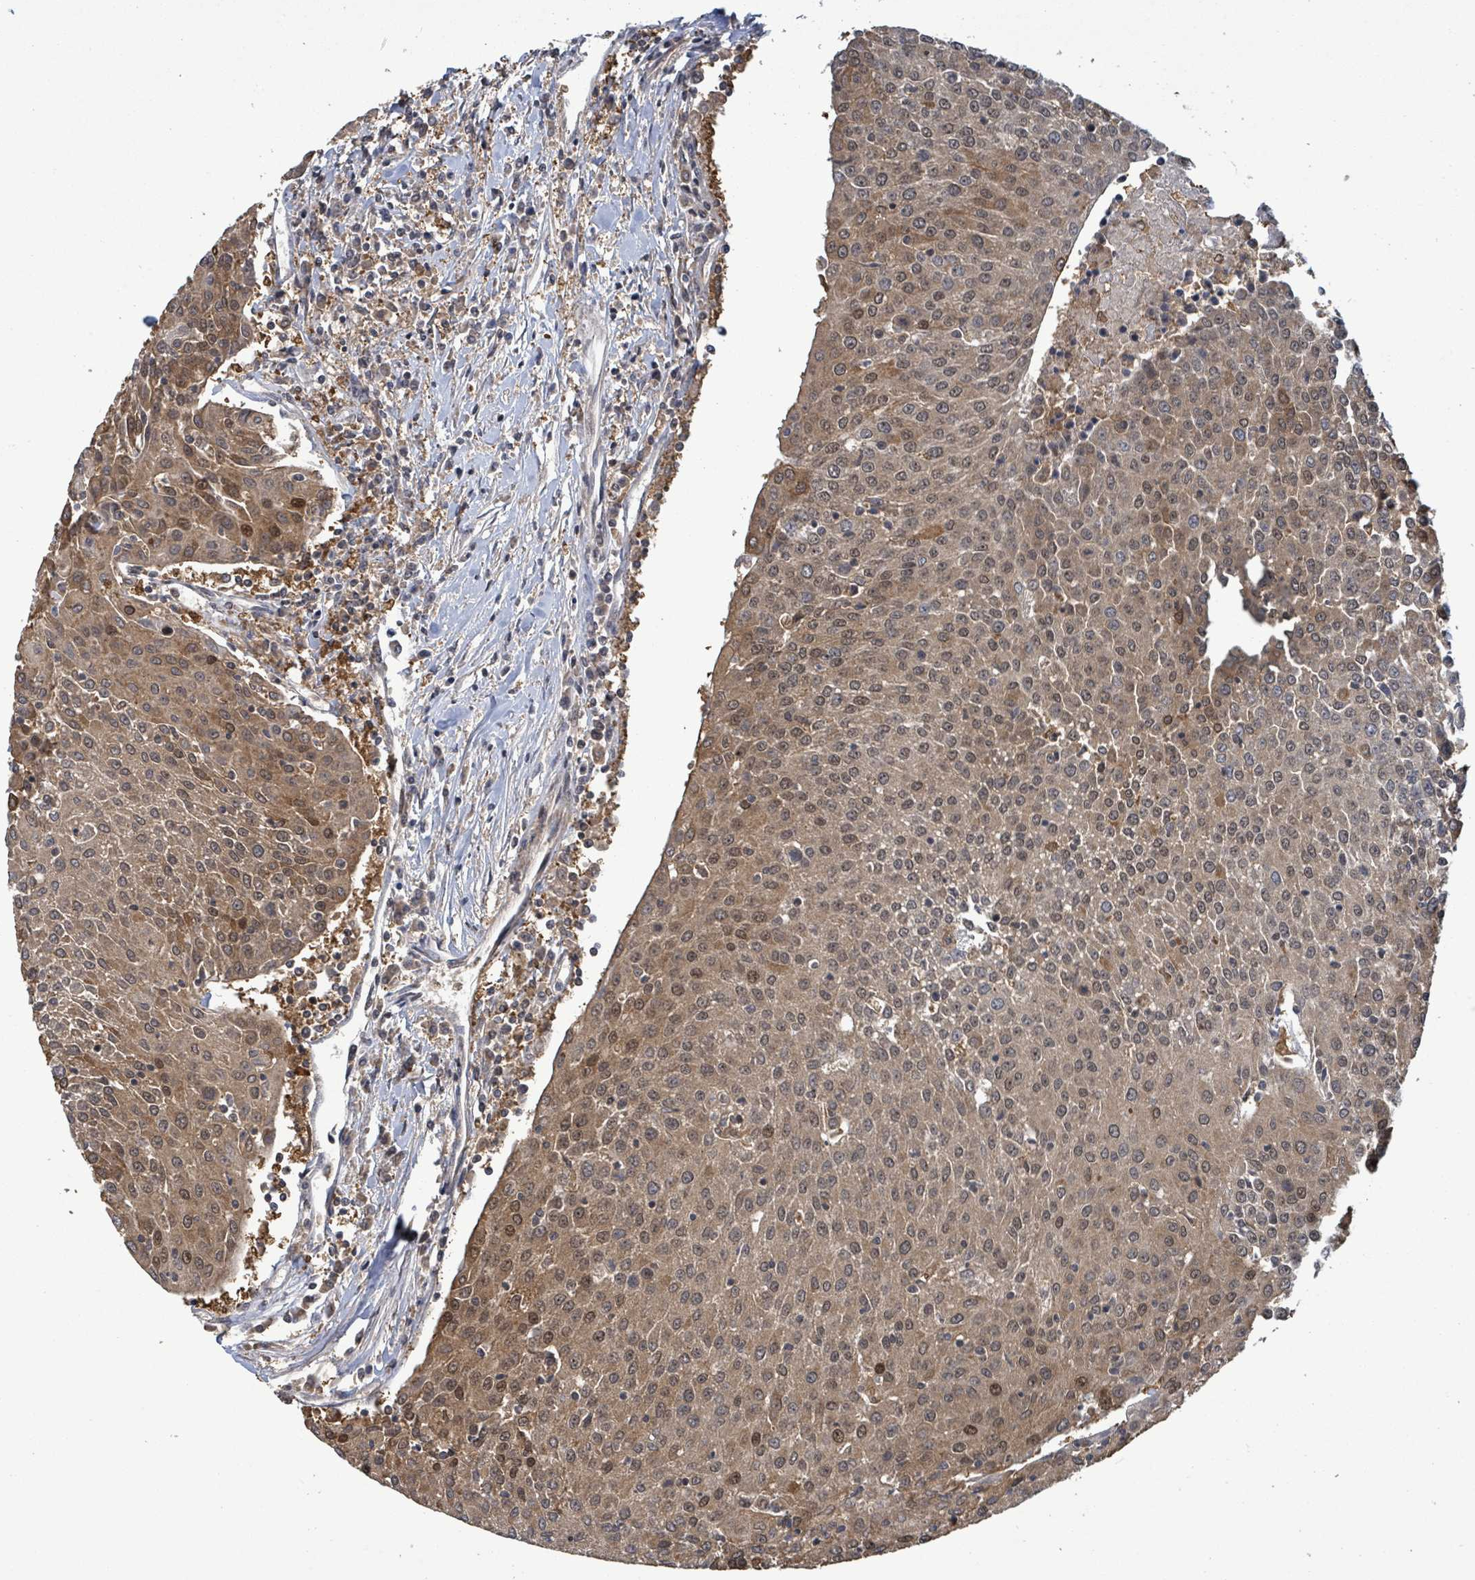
{"staining": {"intensity": "moderate", "quantity": ">75%", "location": "cytoplasmic/membranous,nuclear"}, "tissue": "urothelial cancer", "cell_type": "Tumor cells", "image_type": "cancer", "snomed": [{"axis": "morphology", "description": "Urothelial carcinoma, High grade"}, {"axis": "topography", "description": "Urinary bladder"}], "caption": "Urothelial cancer stained for a protein (brown) shows moderate cytoplasmic/membranous and nuclear positive staining in about >75% of tumor cells.", "gene": "FBXO6", "patient": {"sex": "female", "age": 85}}